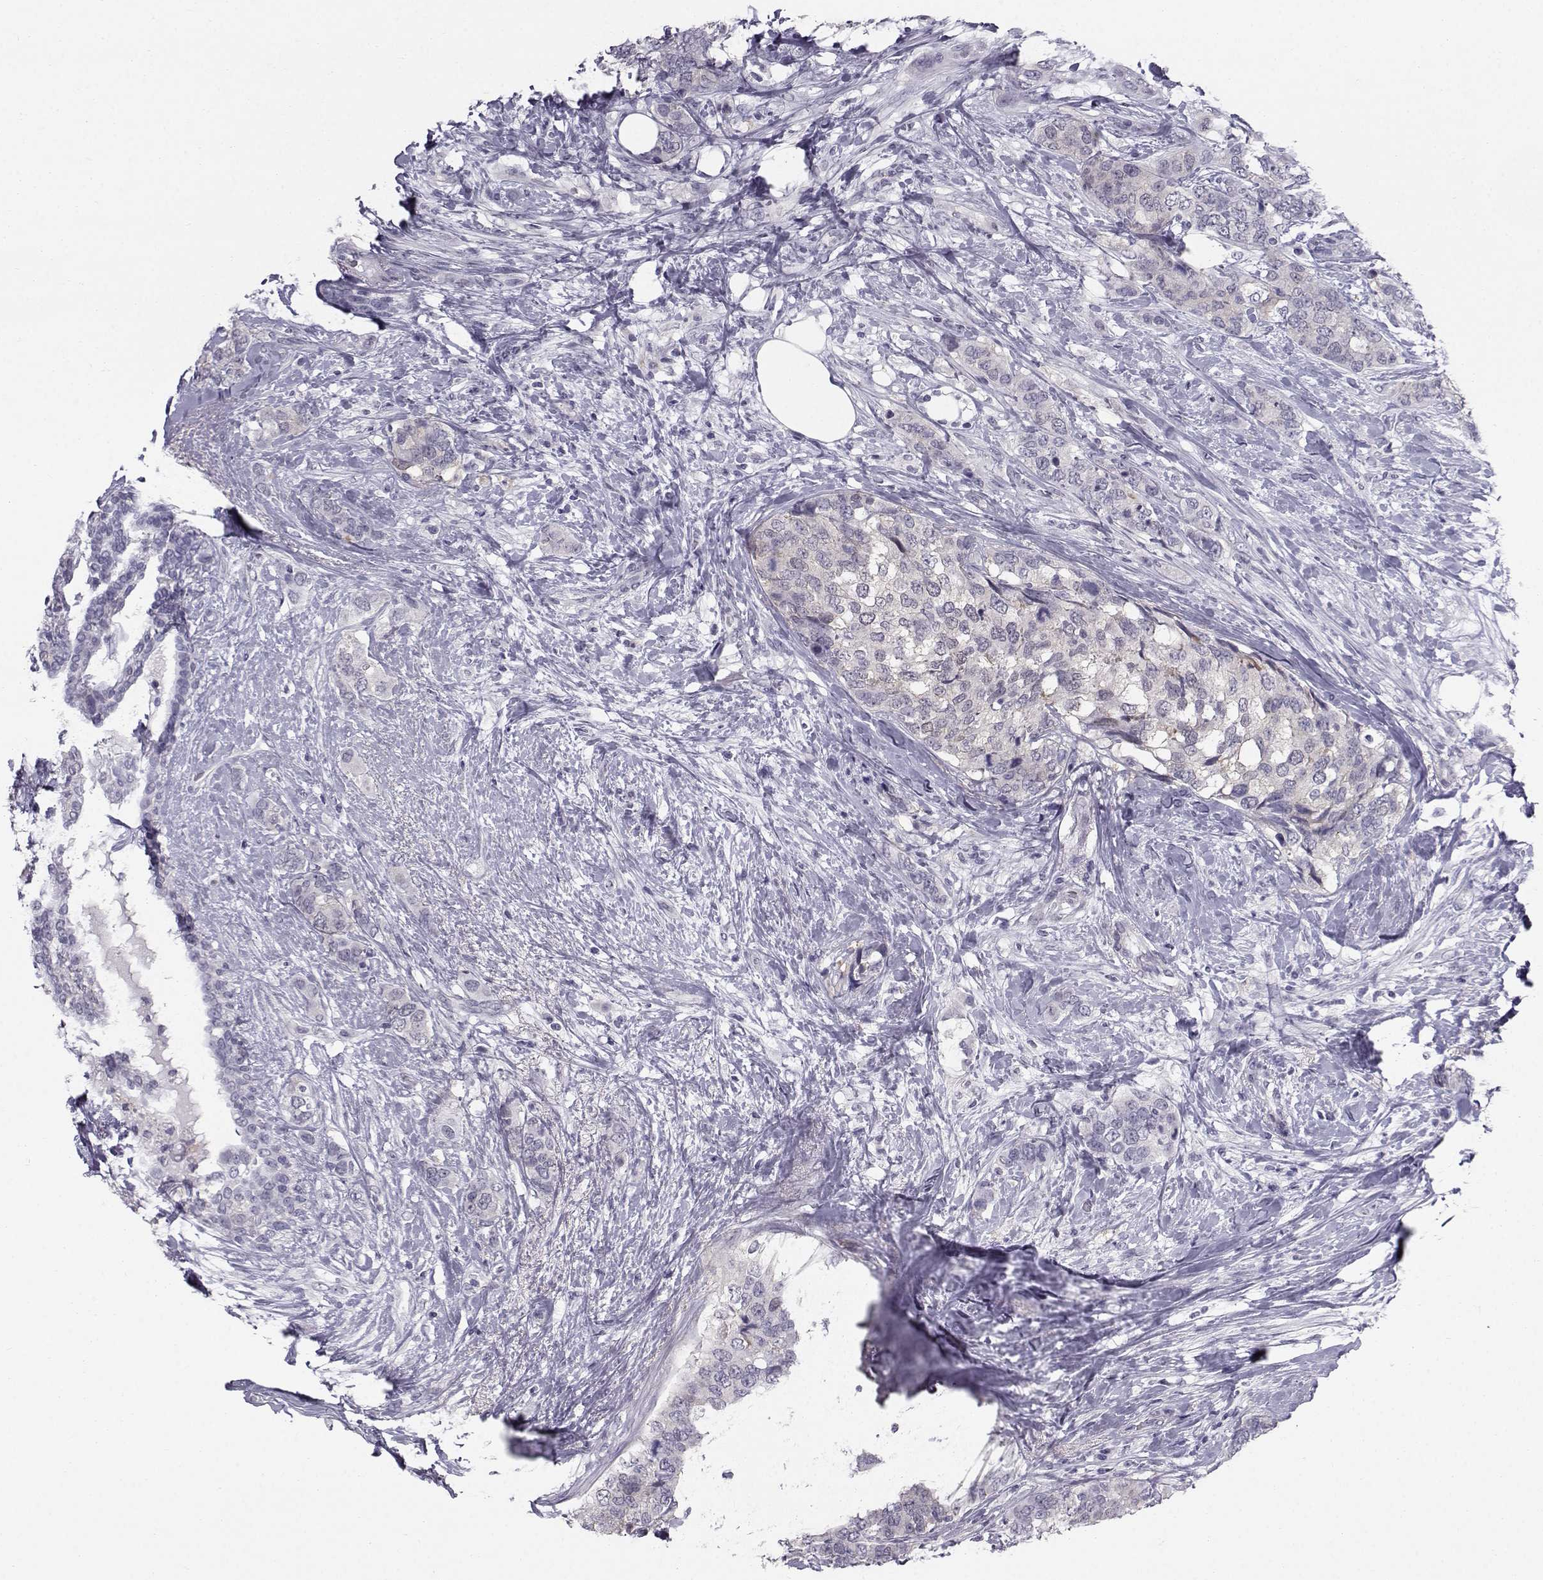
{"staining": {"intensity": "negative", "quantity": "none", "location": "none"}, "tissue": "breast cancer", "cell_type": "Tumor cells", "image_type": "cancer", "snomed": [{"axis": "morphology", "description": "Lobular carcinoma"}, {"axis": "topography", "description": "Breast"}], "caption": "Protein analysis of breast lobular carcinoma exhibits no significant positivity in tumor cells.", "gene": "SPDYE4", "patient": {"sex": "female", "age": 59}}